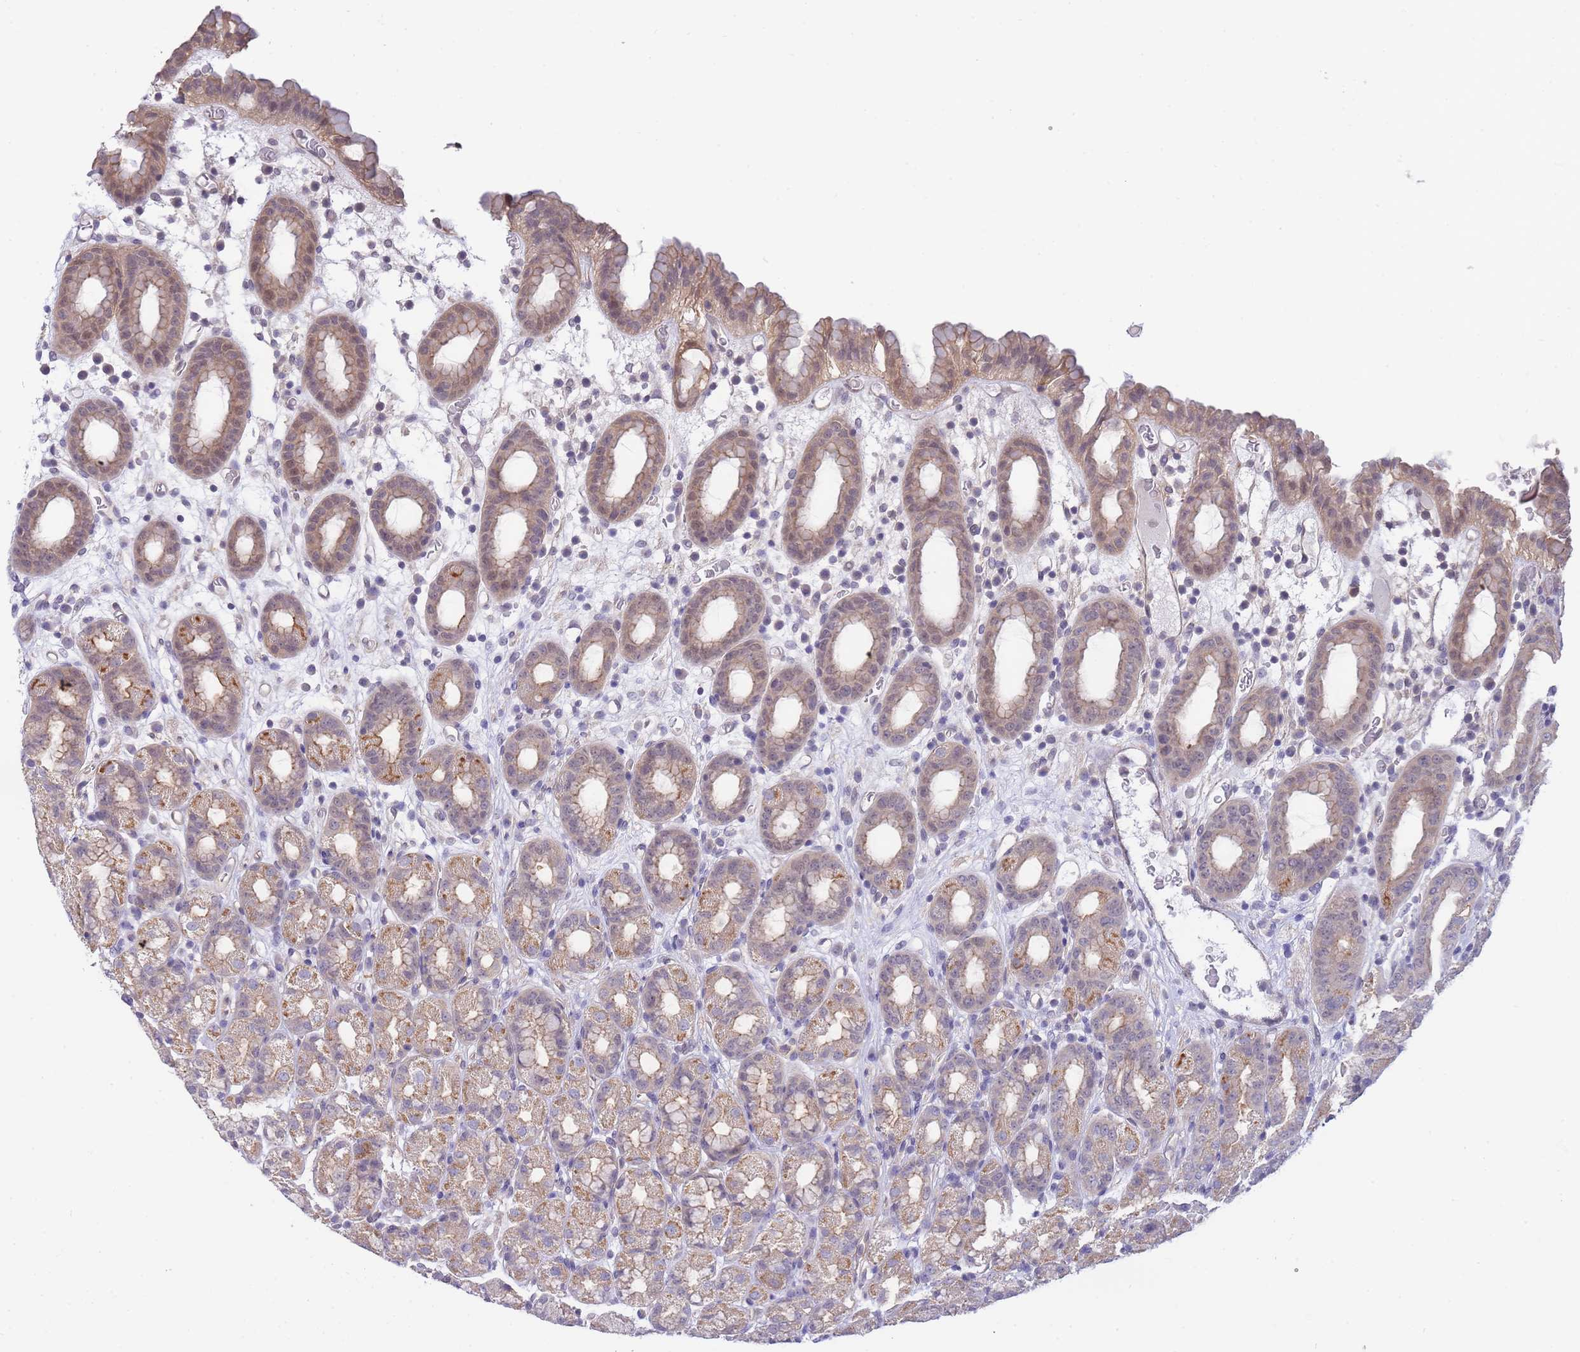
{"staining": {"intensity": "moderate", "quantity": "25%-75%", "location": "cytoplasmic/membranous,nuclear"}, "tissue": "stomach", "cell_type": "Glandular cells", "image_type": "normal", "snomed": [{"axis": "morphology", "description": "Normal tissue, NOS"}, {"axis": "topography", "description": "Stomach, upper"}, {"axis": "topography", "description": "Stomach, lower"}, {"axis": "topography", "description": "Small intestine"}], "caption": "This is a photomicrograph of immunohistochemistry (IHC) staining of unremarkable stomach, which shows moderate staining in the cytoplasmic/membranous,nuclear of glandular cells.", "gene": "SMC6", "patient": {"sex": "male", "age": 68}}